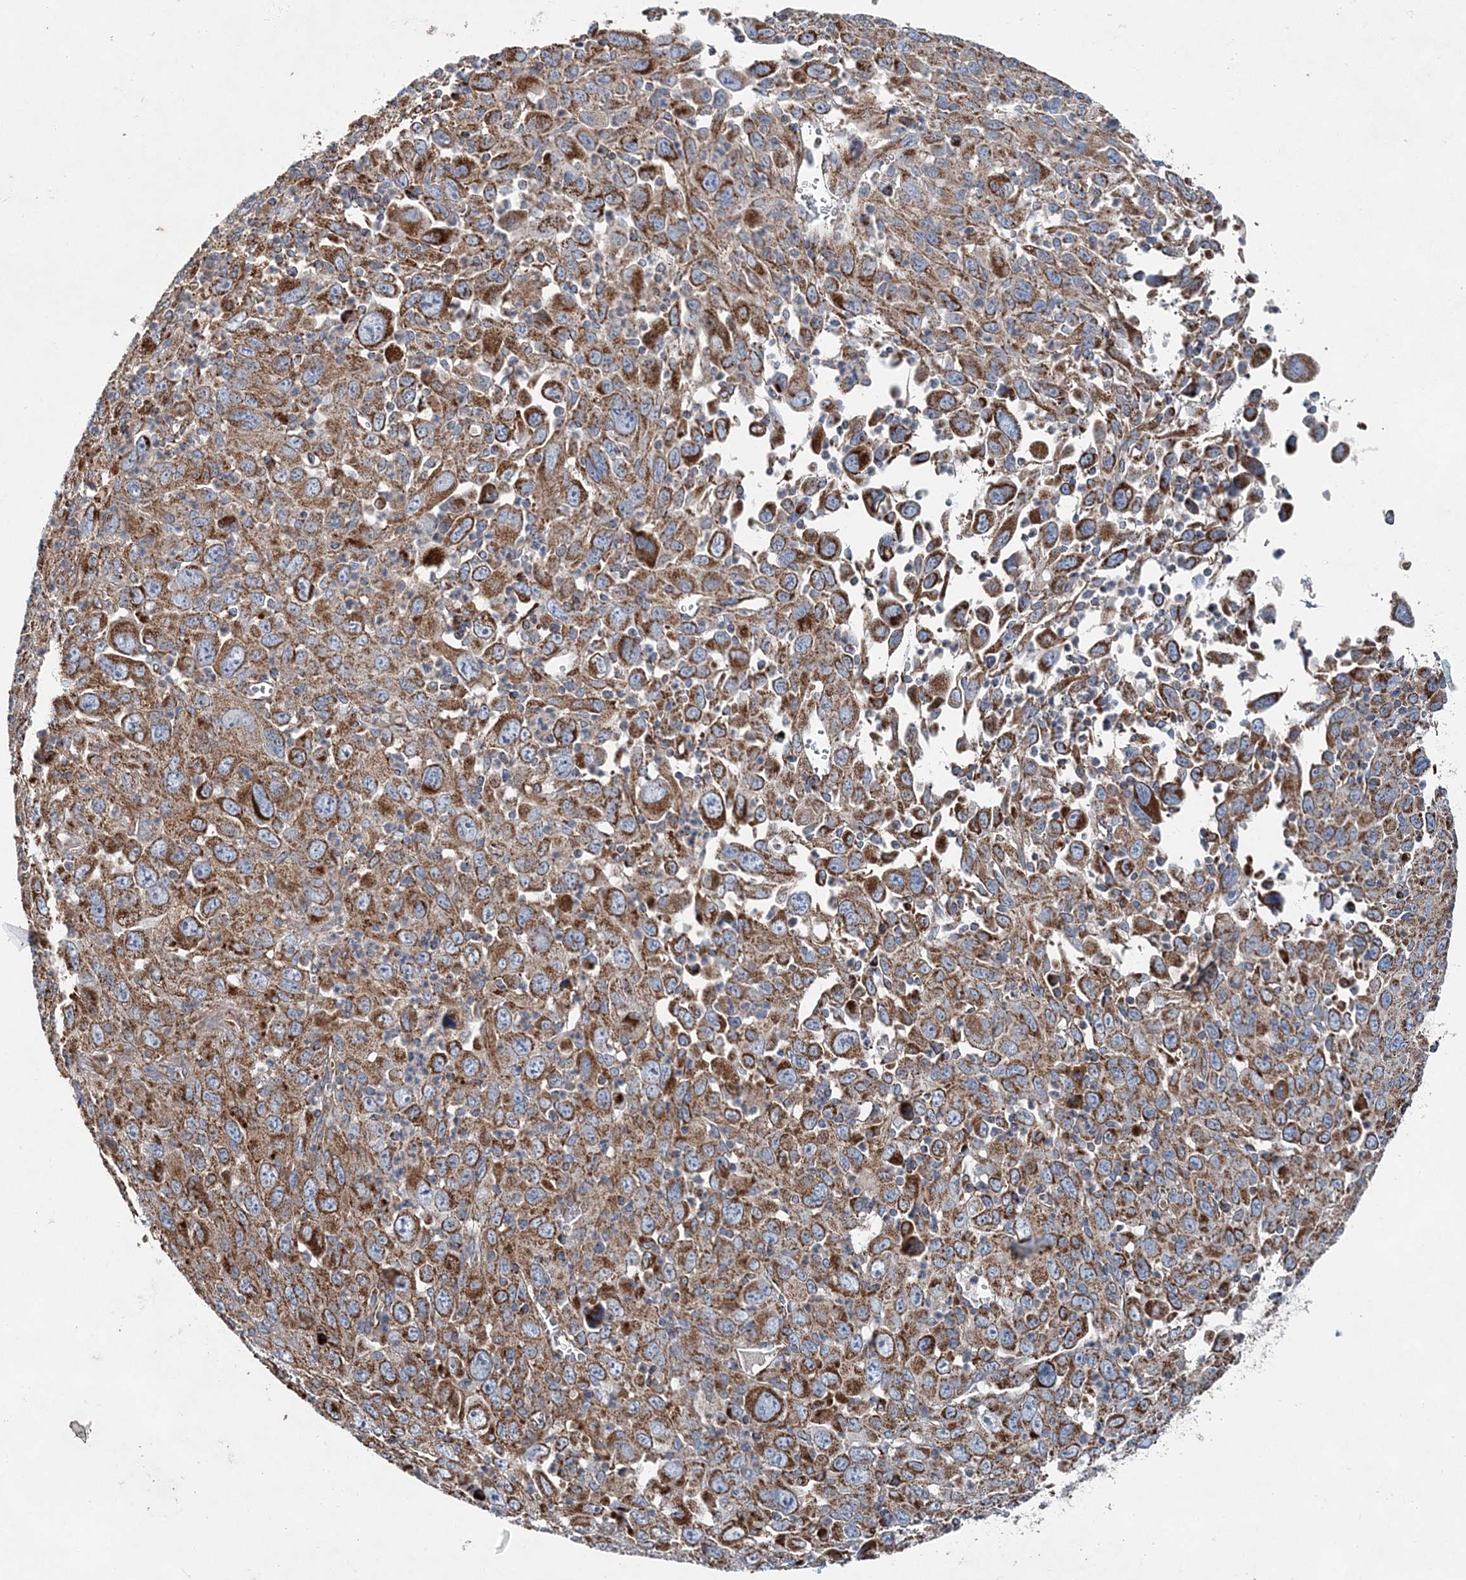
{"staining": {"intensity": "moderate", "quantity": ">75%", "location": "cytoplasmic/membranous"}, "tissue": "melanoma", "cell_type": "Tumor cells", "image_type": "cancer", "snomed": [{"axis": "morphology", "description": "Malignant melanoma, Metastatic site"}, {"axis": "topography", "description": "Skin"}], "caption": "Protein expression analysis of malignant melanoma (metastatic site) demonstrates moderate cytoplasmic/membranous expression in approximately >75% of tumor cells.", "gene": "SPAG16", "patient": {"sex": "female", "age": 56}}